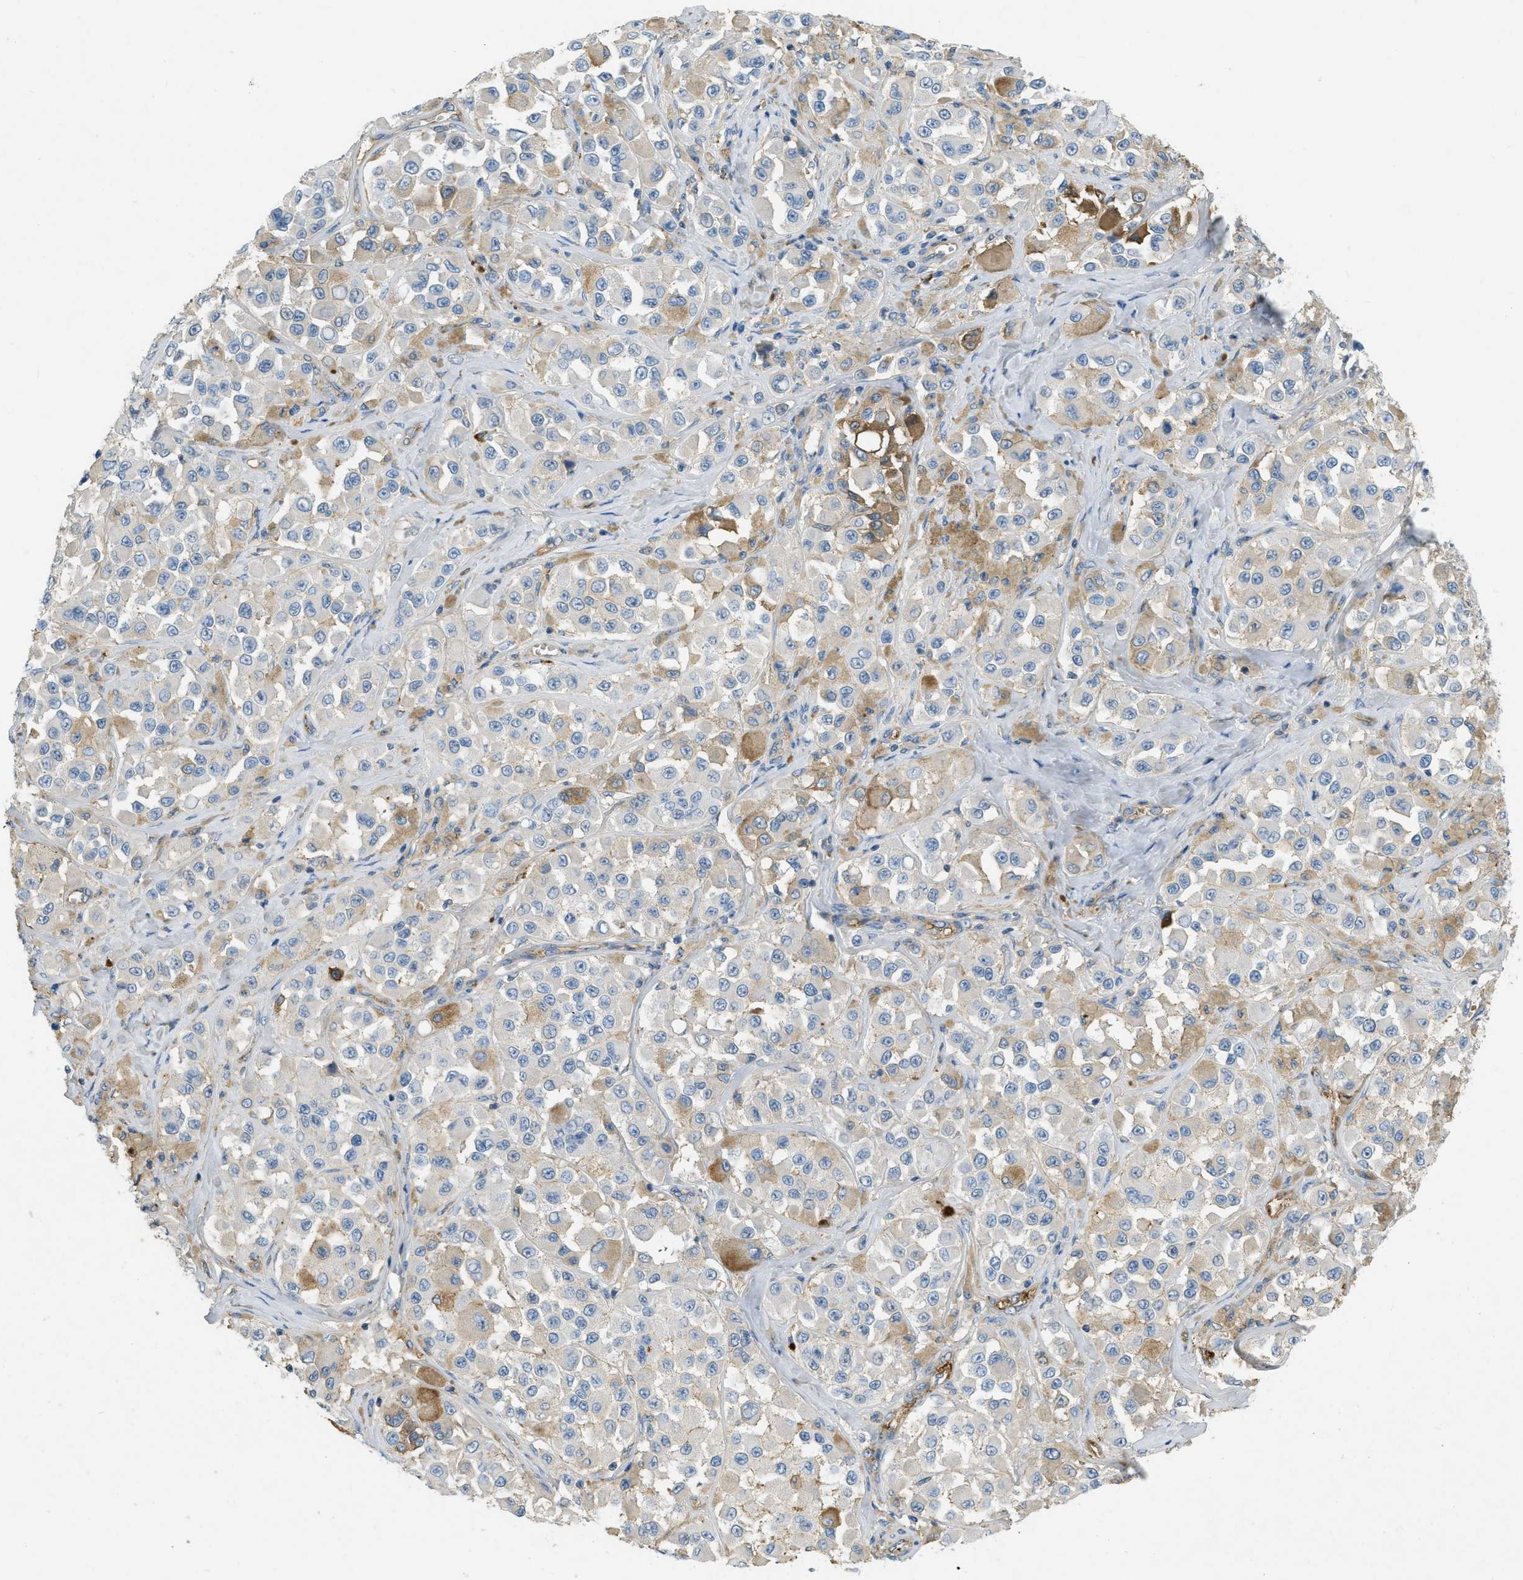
{"staining": {"intensity": "weak", "quantity": ">75%", "location": "cytoplasmic/membranous"}, "tissue": "melanoma", "cell_type": "Tumor cells", "image_type": "cancer", "snomed": [{"axis": "morphology", "description": "Malignant melanoma, NOS"}, {"axis": "topography", "description": "Skin"}], "caption": "Immunohistochemistry image of malignant melanoma stained for a protein (brown), which demonstrates low levels of weak cytoplasmic/membranous expression in approximately >75% of tumor cells.", "gene": "PRTN3", "patient": {"sex": "male", "age": 84}}